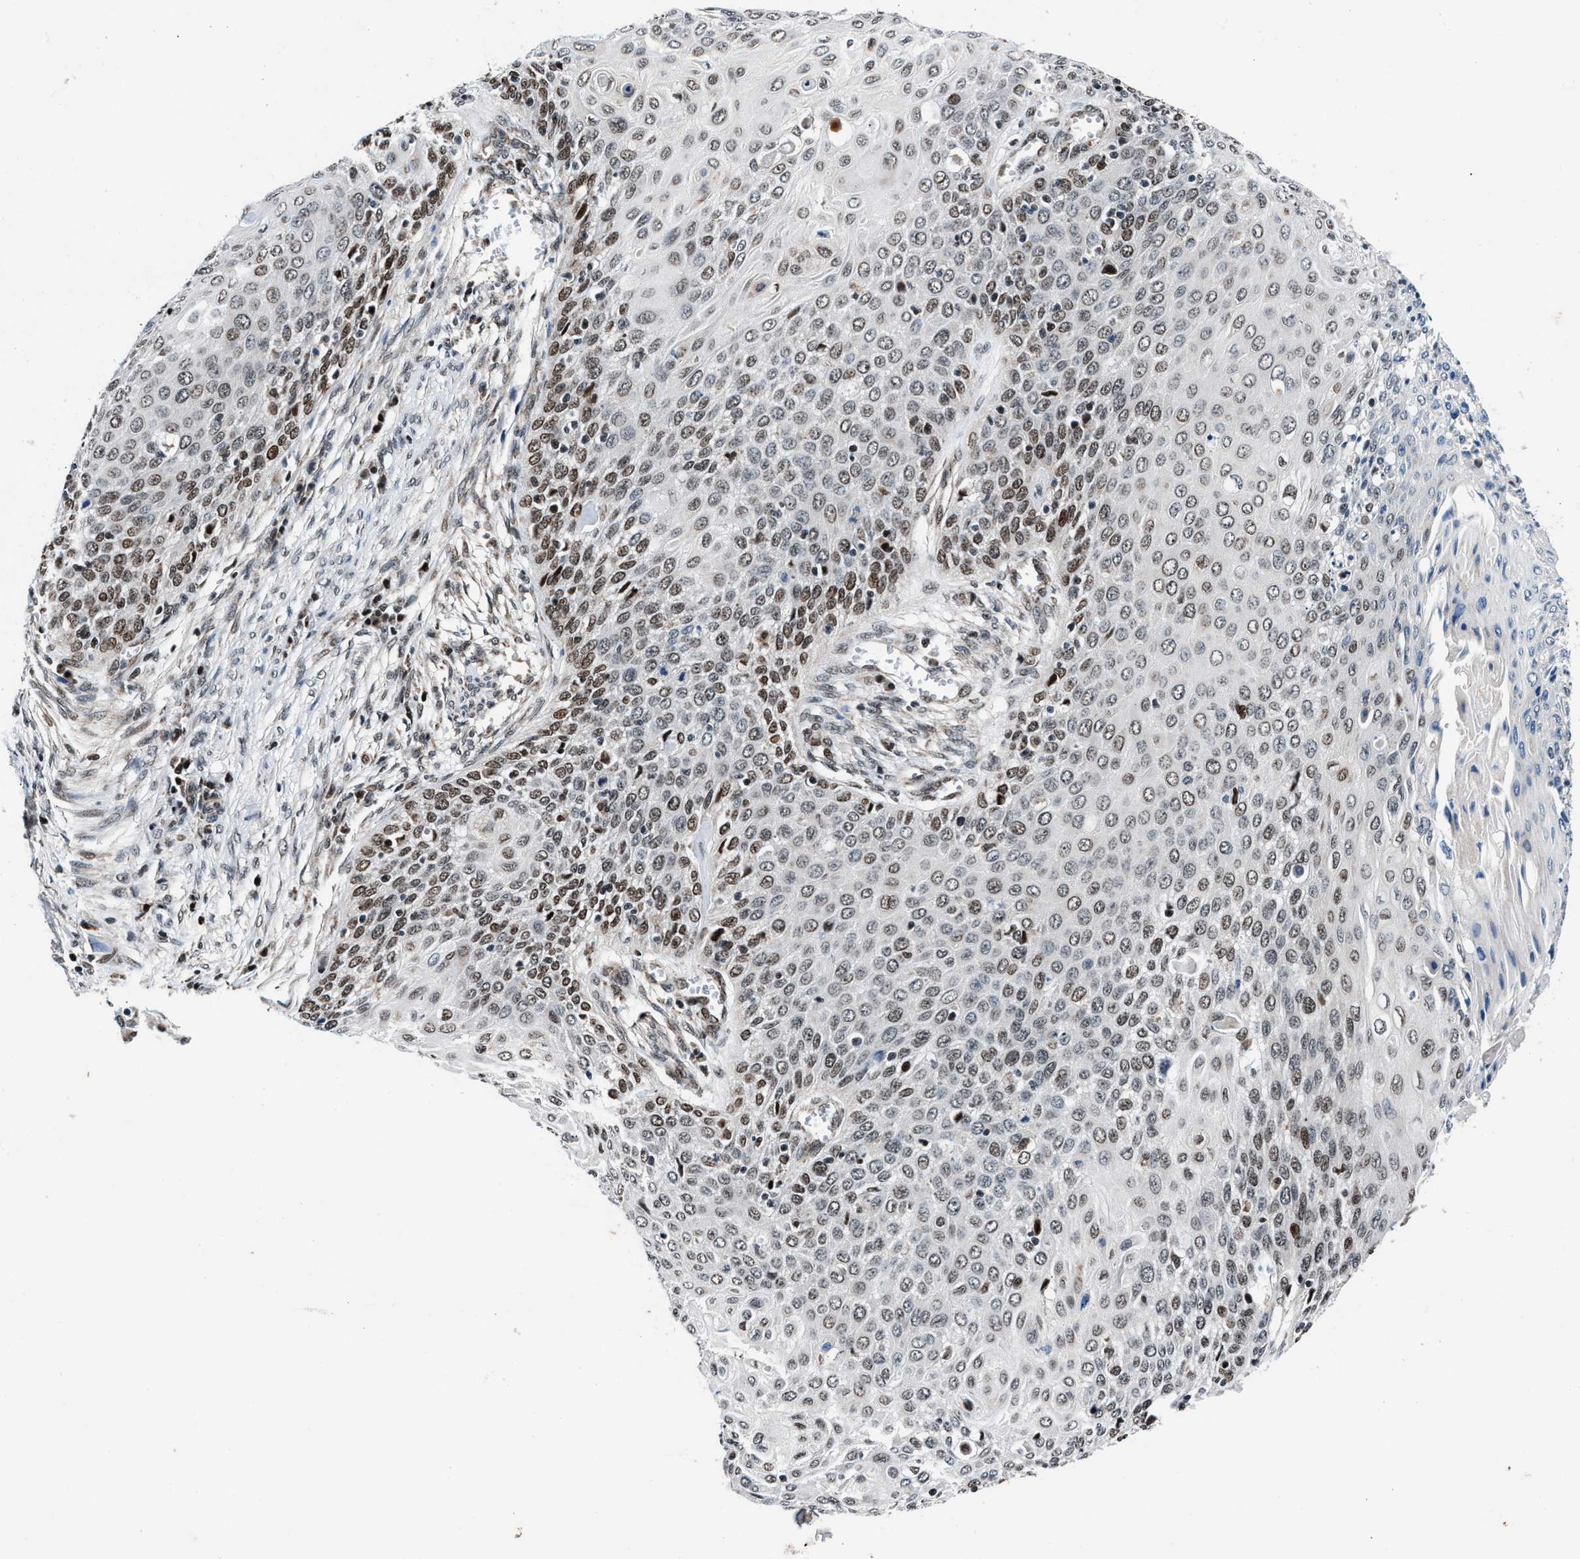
{"staining": {"intensity": "moderate", "quantity": ">75%", "location": "nuclear"}, "tissue": "cervical cancer", "cell_type": "Tumor cells", "image_type": "cancer", "snomed": [{"axis": "morphology", "description": "Squamous cell carcinoma, NOS"}, {"axis": "topography", "description": "Cervix"}], "caption": "Tumor cells show medium levels of moderate nuclear staining in approximately >75% of cells in cervical cancer.", "gene": "PRRC2B", "patient": {"sex": "female", "age": 39}}